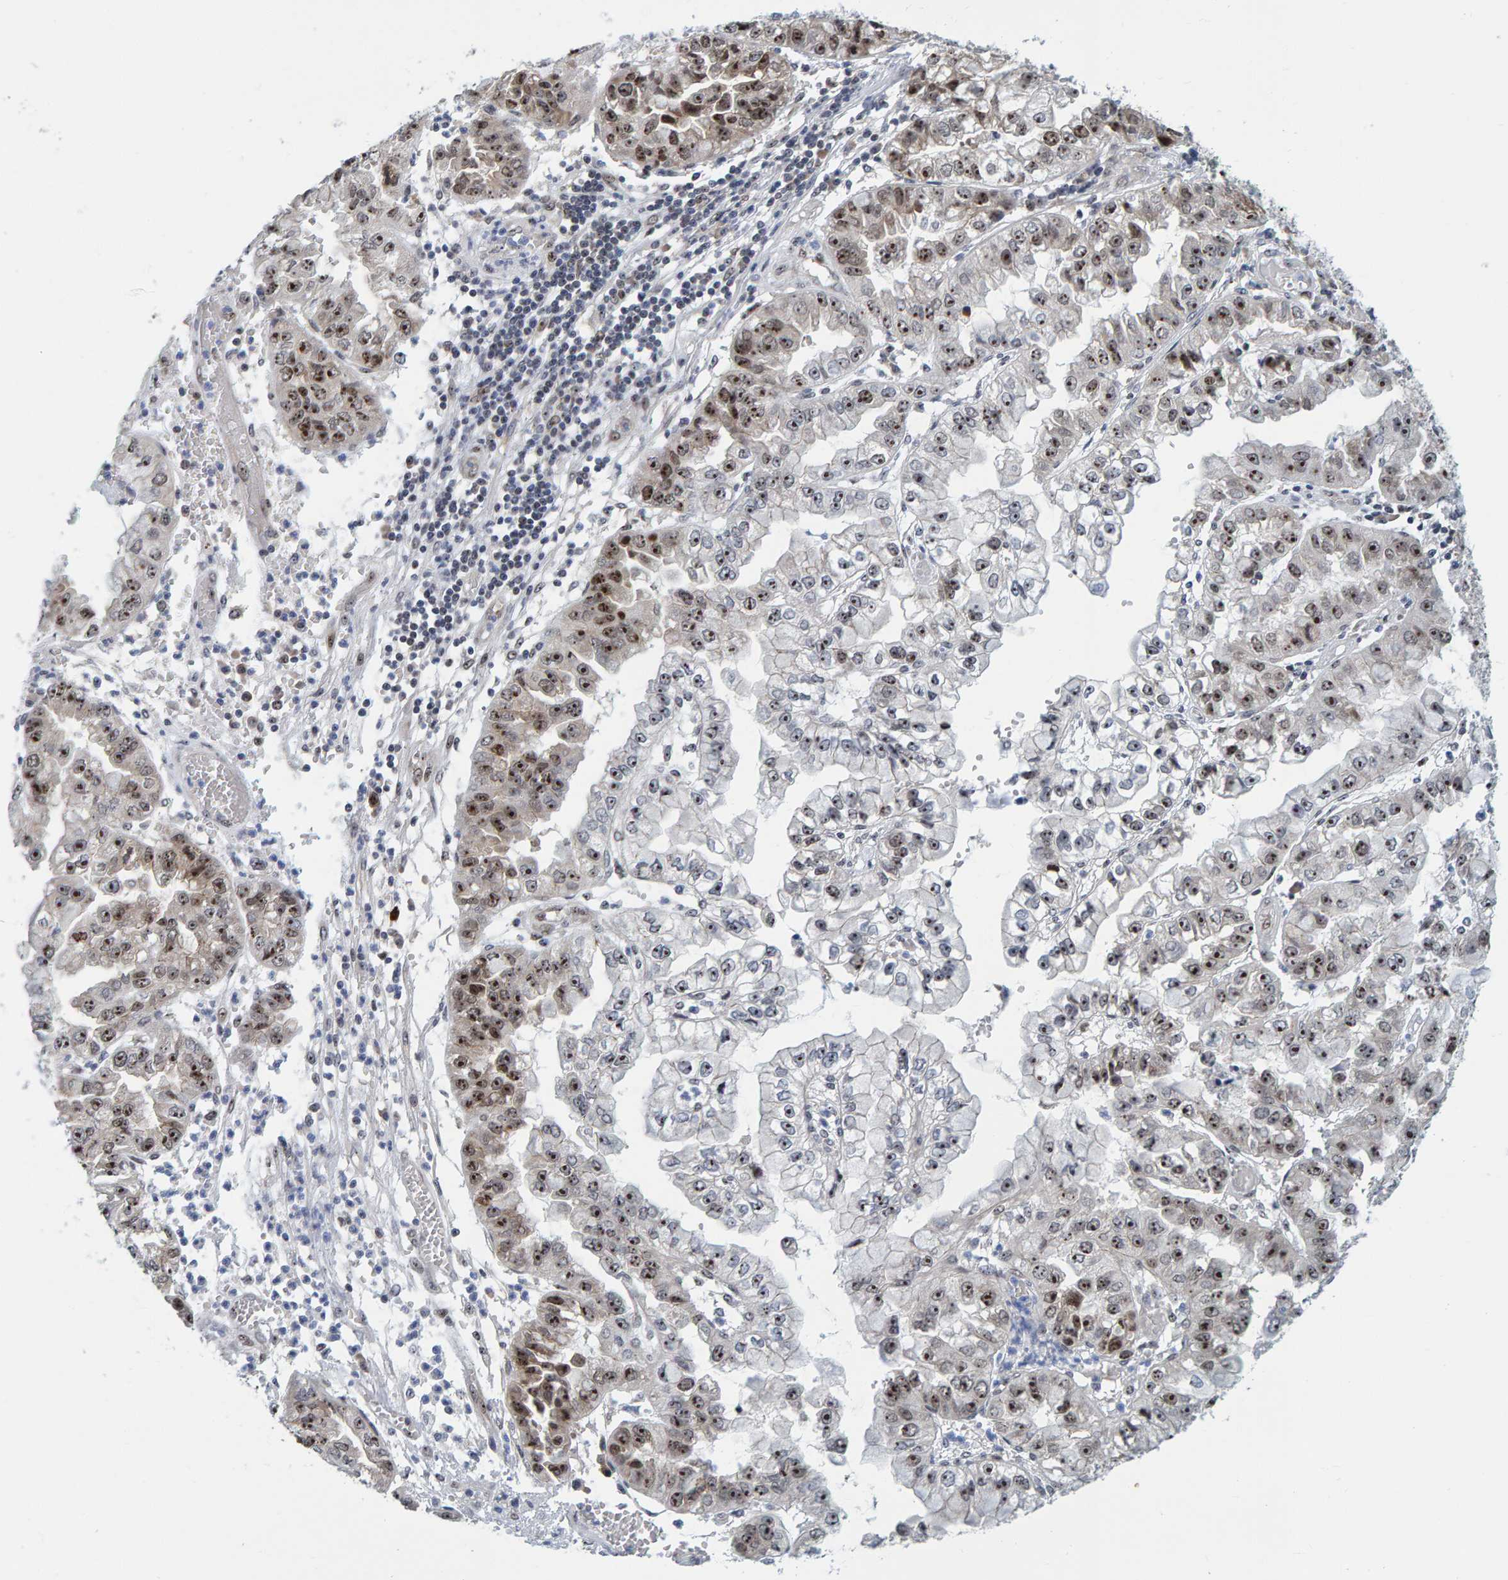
{"staining": {"intensity": "moderate", "quantity": "25%-75%", "location": "nuclear"}, "tissue": "liver cancer", "cell_type": "Tumor cells", "image_type": "cancer", "snomed": [{"axis": "morphology", "description": "Cholangiocarcinoma"}, {"axis": "topography", "description": "Liver"}], "caption": "This image exhibits immunohistochemistry staining of human cholangiocarcinoma (liver), with medium moderate nuclear expression in approximately 25%-75% of tumor cells.", "gene": "POLR1E", "patient": {"sex": "female", "age": 79}}